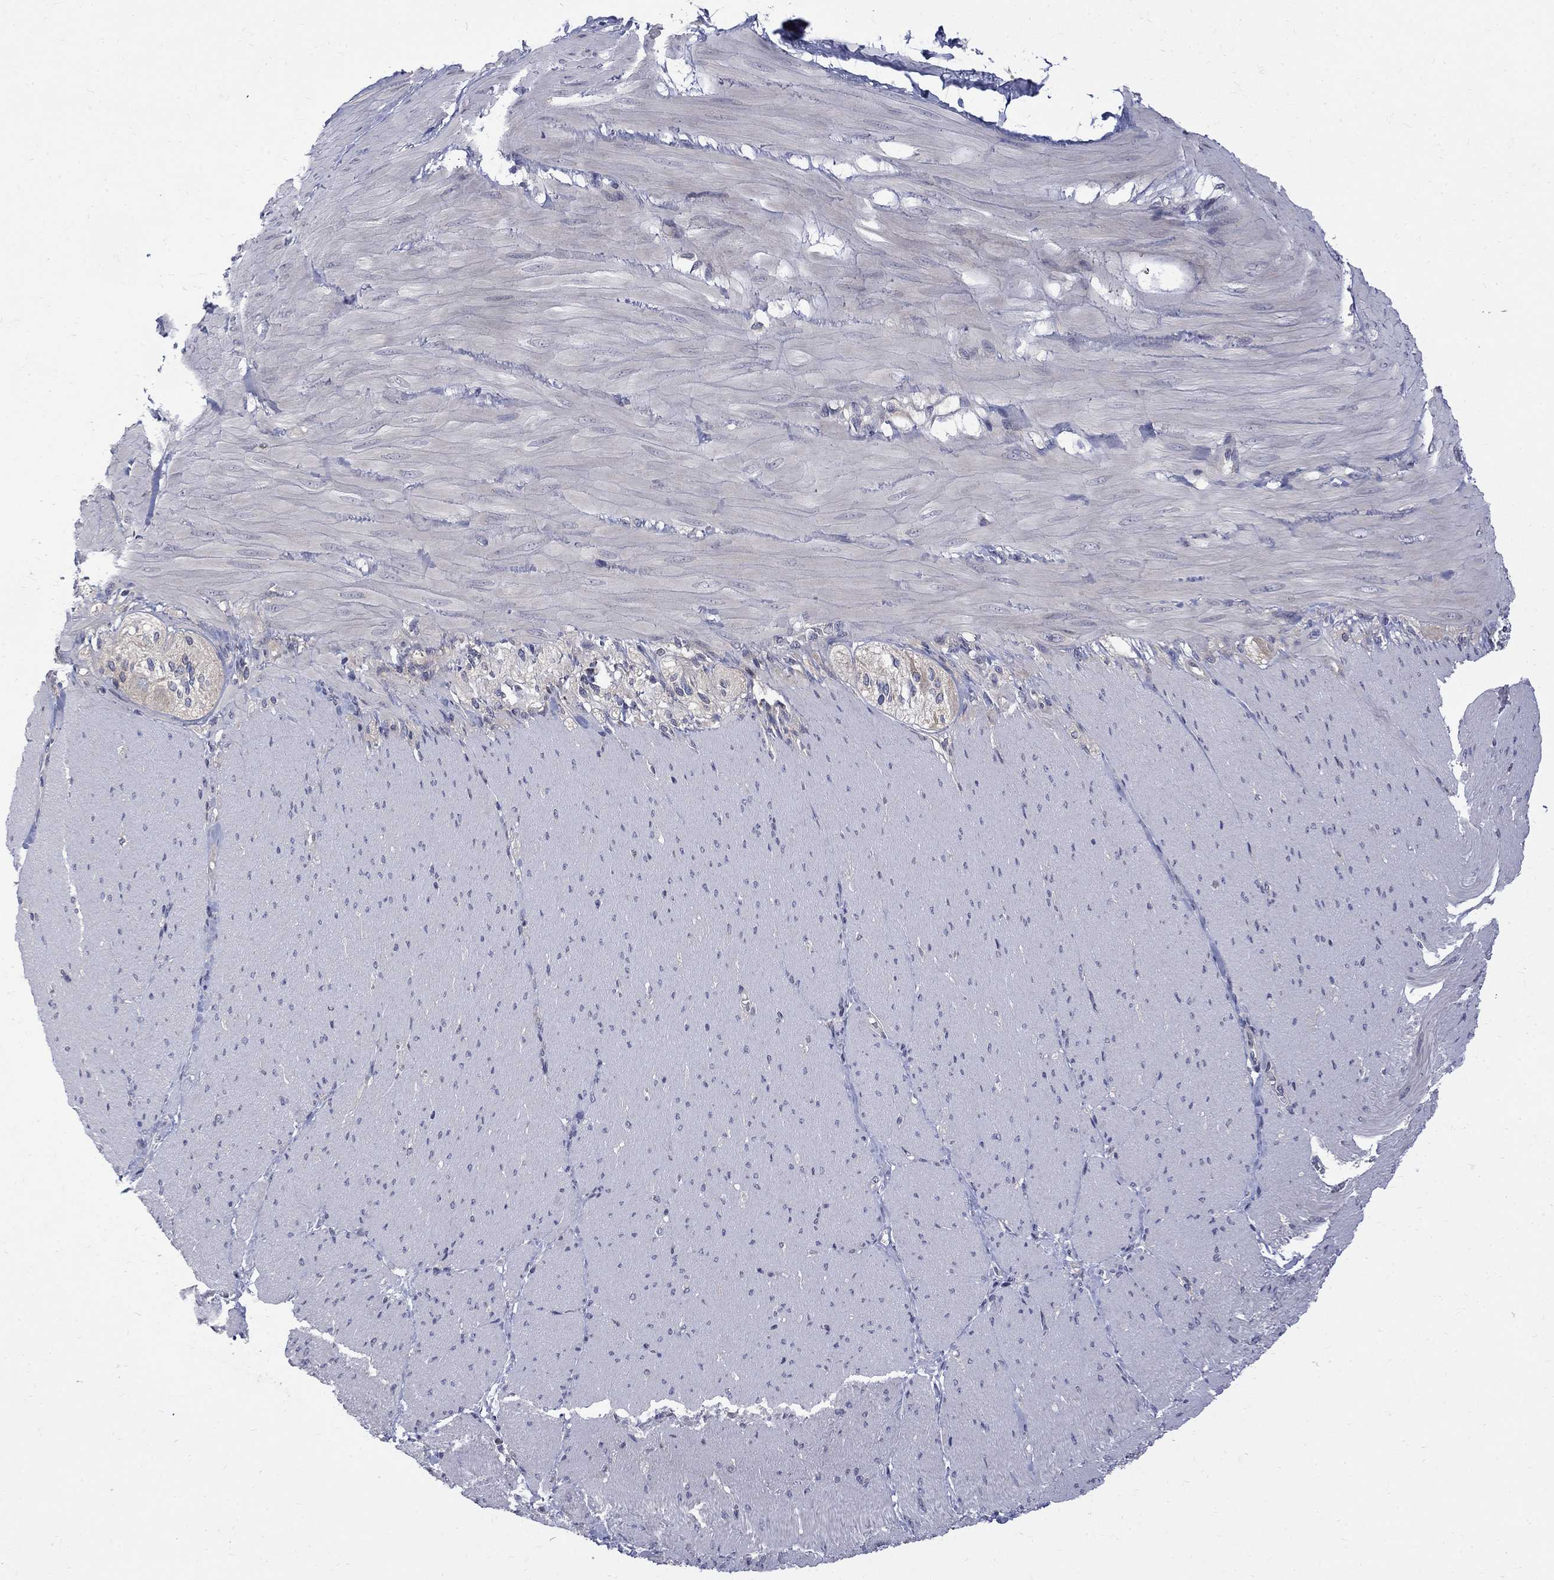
{"staining": {"intensity": "negative", "quantity": "none", "location": "none"}, "tissue": "soft tissue", "cell_type": "Fibroblasts", "image_type": "normal", "snomed": [{"axis": "morphology", "description": "Normal tissue, NOS"}, {"axis": "topography", "description": "Smooth muscle"}, {"axis": "topography", "description": "Duodenum"}, {"axis": "topography", "description": "Peripheral nerve tissue"}], "caption": "This is an immunohistochemistry histopathology image of unremarkable human soft tissue. There is no expression in fibroblasts.", "gene": "SH2B1", "patient": {"sex": "female", "age": 61}}